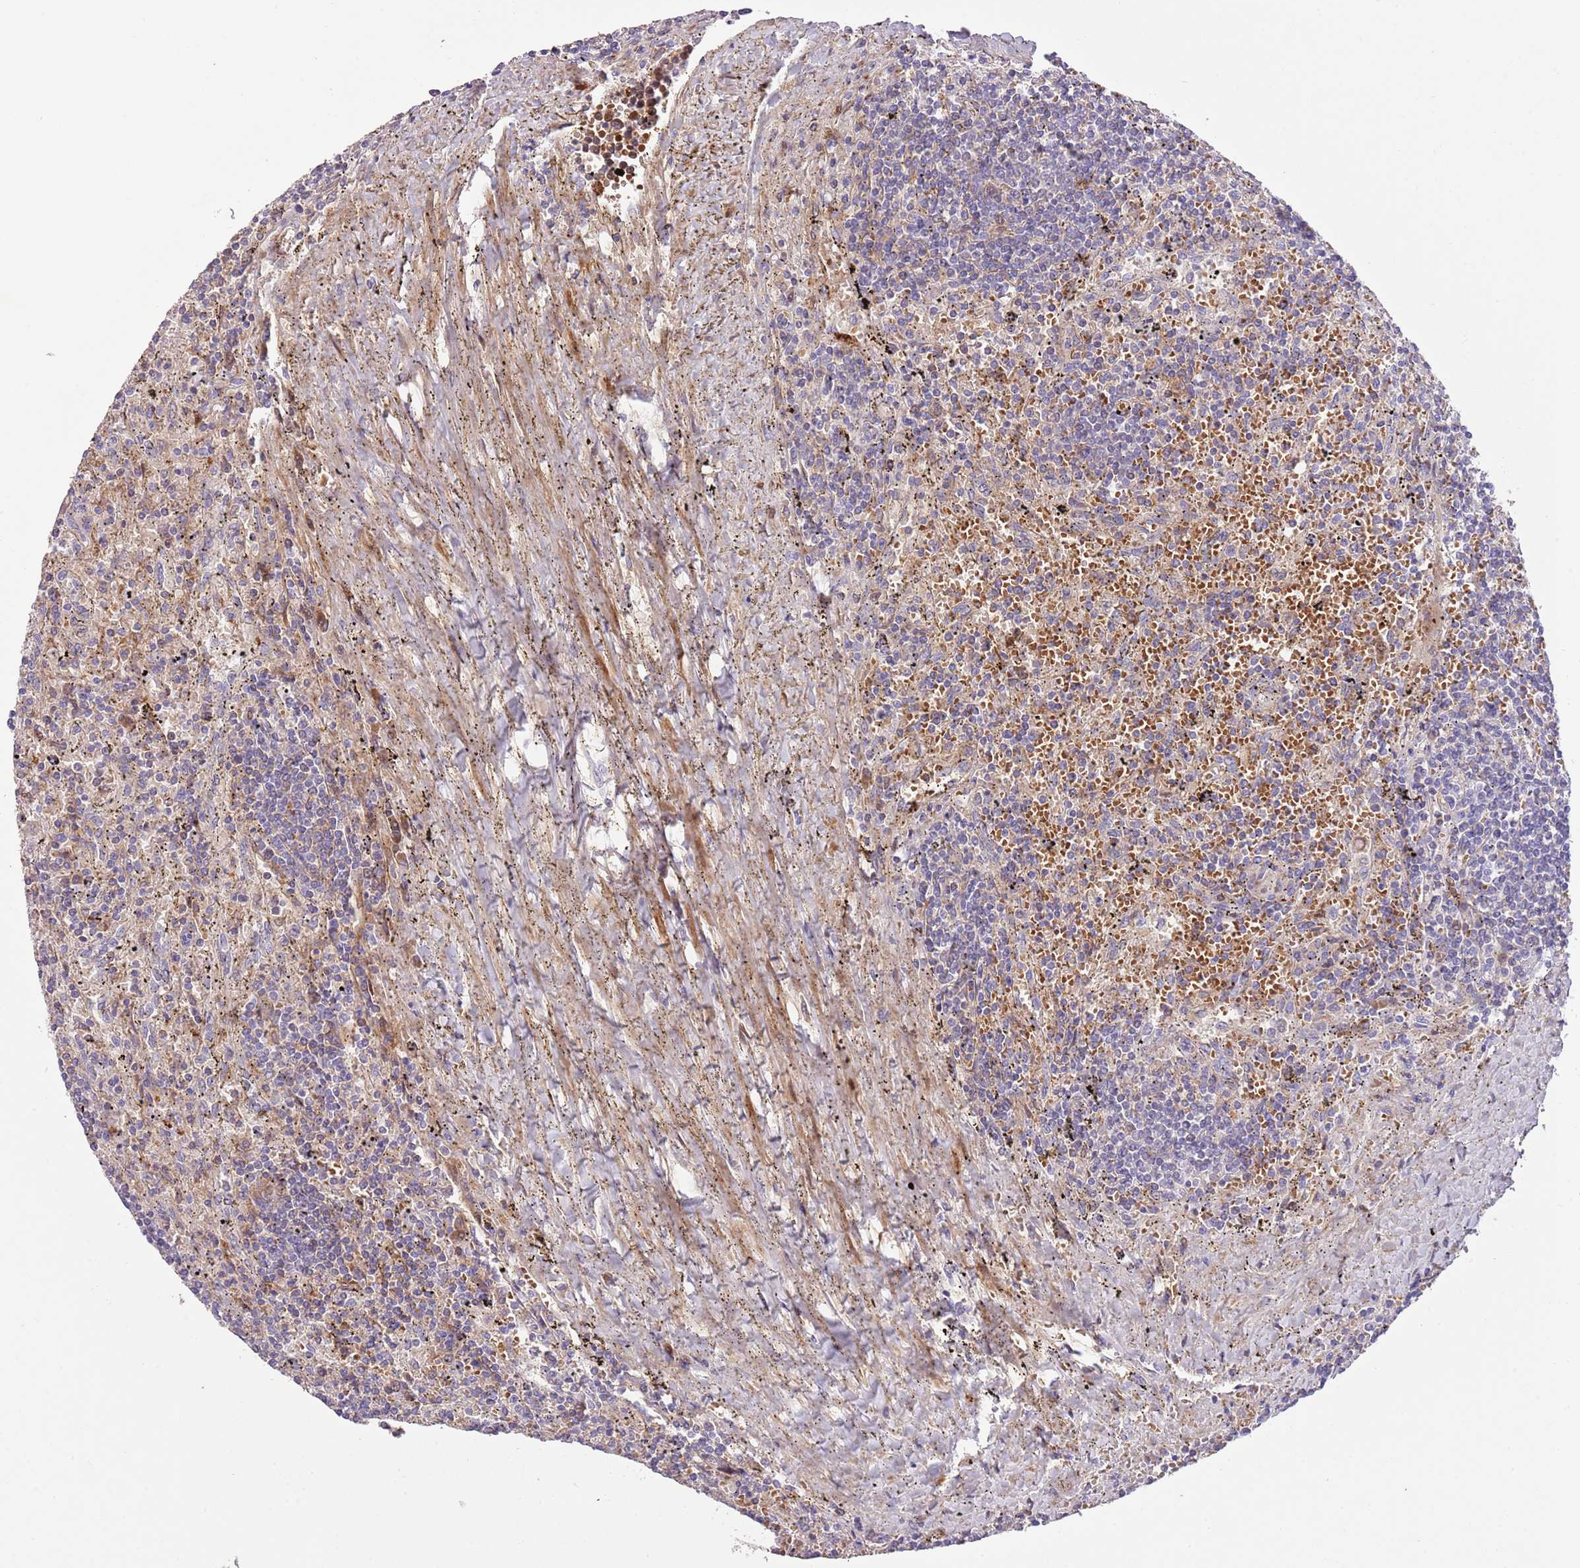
{"staining": {"intensity": "negative", "quantity": "none", "location": "none"}, "tissue": "lymphoma", "cell_type": "Tumor cells", "image_type": "cancer", "snomed": [{"axis": "morphology", "description": "Malignant lymphoma, non-Hodgkin's type, Low grade"}, {"axis": "topography", "description": "Spleen"}], "caption": "There is no significant expression in tumor cells of lymphoma.", "gene": "SFTPA1", "patient": {"sex": "male", "age": 76}}